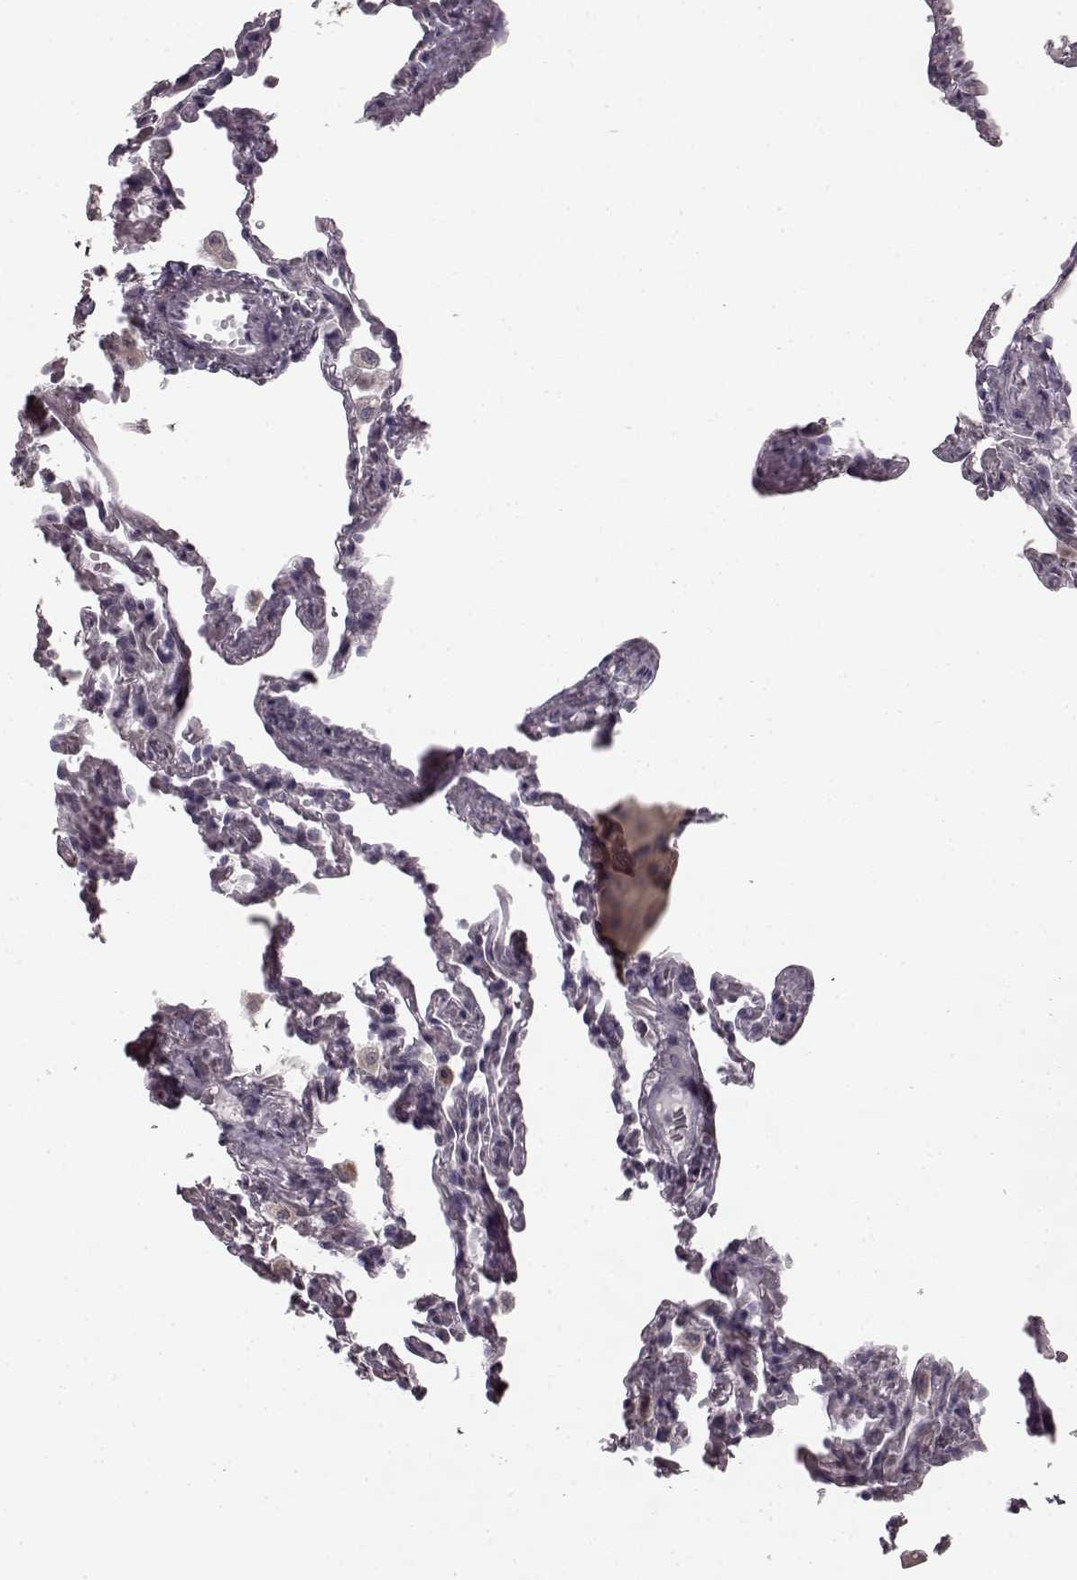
{"staining": {"intensity": "negative", "quantity": "none", "location": "none"}, "tissue": "lung", "cell_type": "Alveolar cells", "image_type": "normal", "snomed": [{"axis": "morphology", "description": "Normal tissue, NOS"}, {"axis": "topography", "description": "Lung"}], "caption": "Immunohistochemical staining of unremarkable human lung shows no significant positivity in alveolar cells.", "gene": "HMMR", "patient": {"sex": "female", "age": 43}}